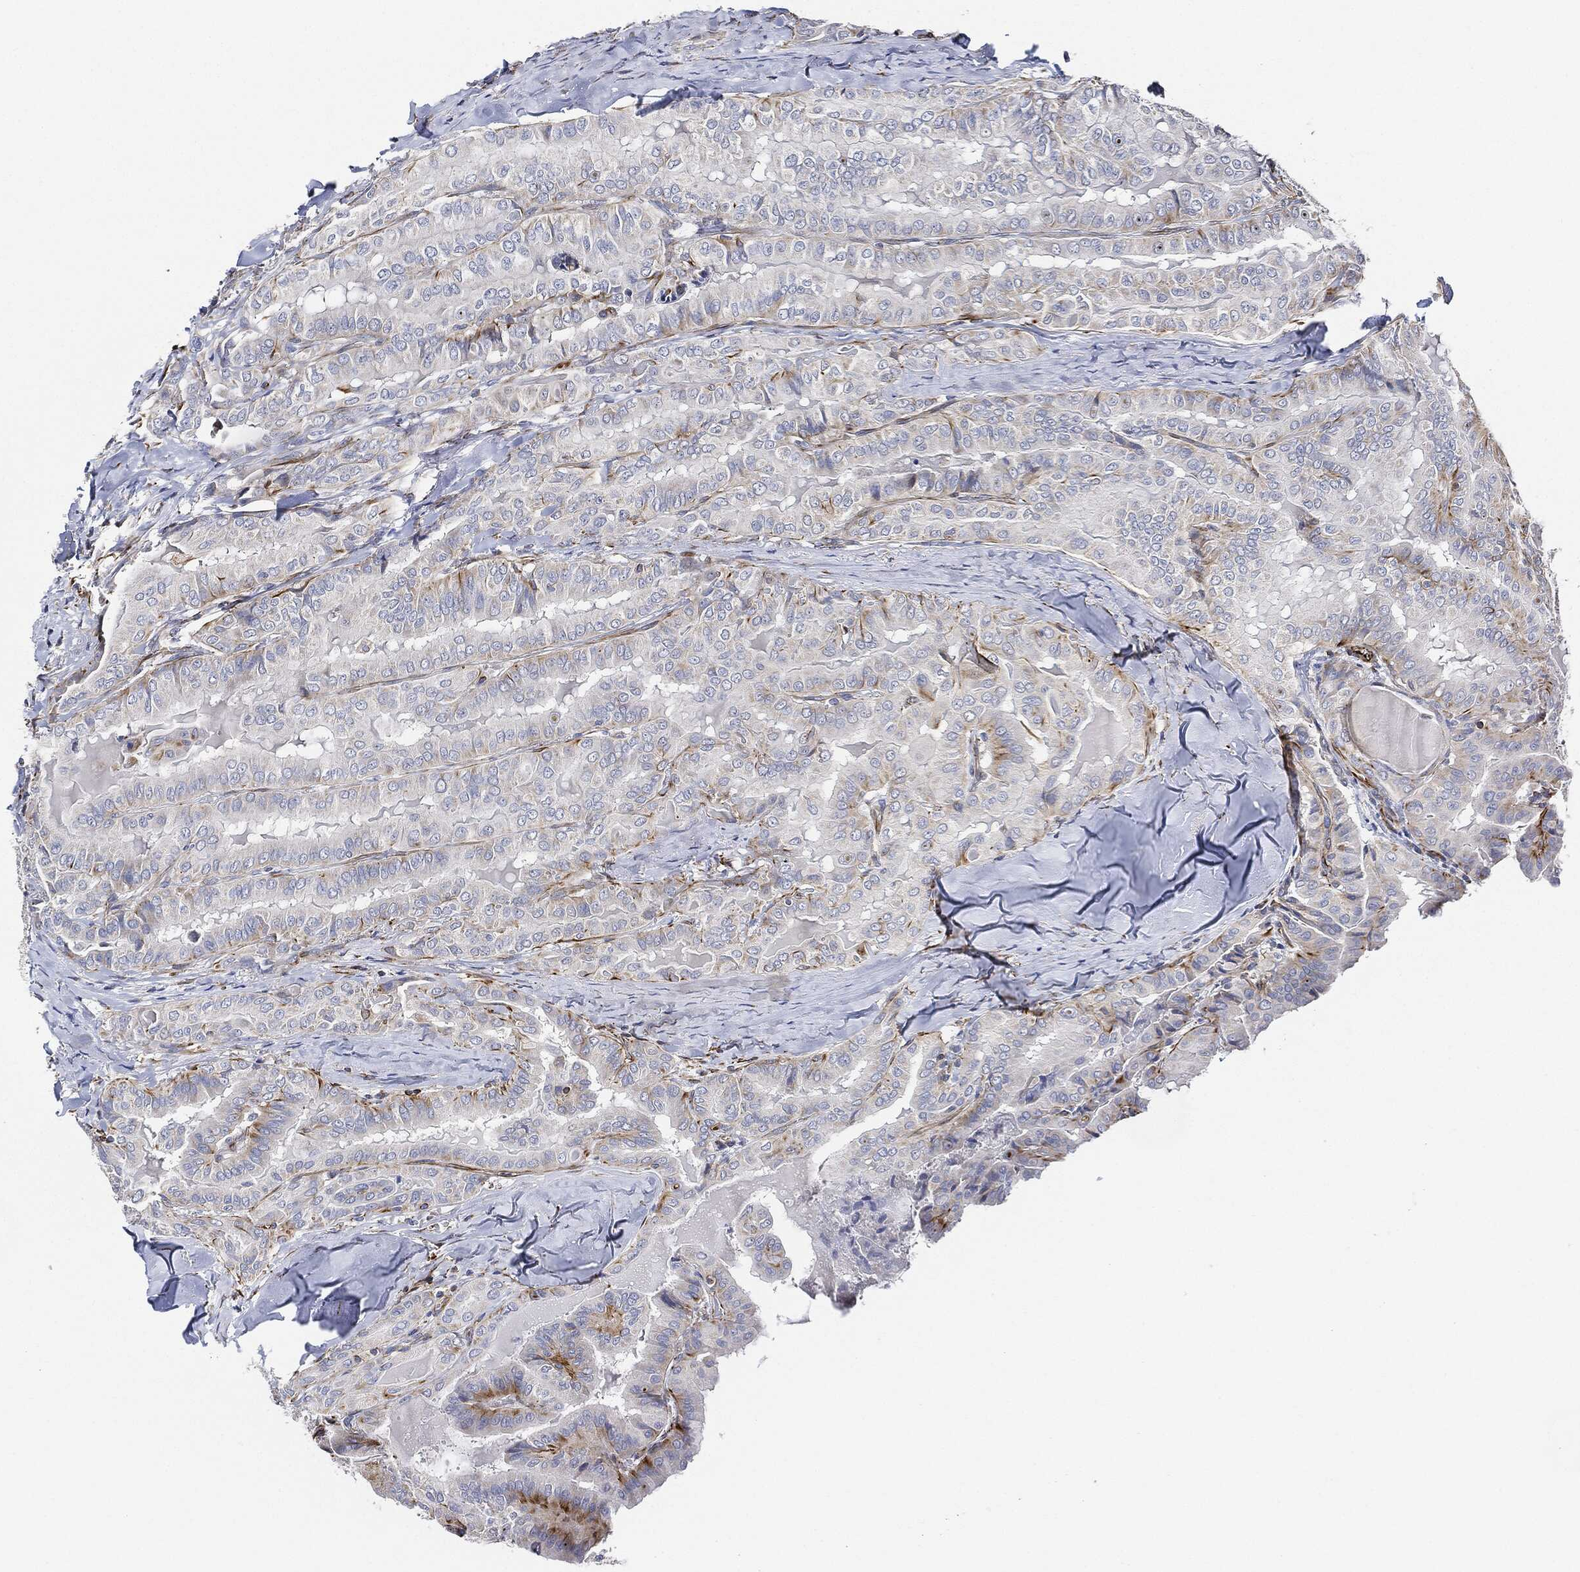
{"staining": {"intensity": "moderate", "quantity": "<25%", "location": "cytoplasmic/membranous"}, "tissue": "thyroid cancer", "cell_type": "Tumor cells", "image_type": "cancer", "snomed": [{"axis": "morphology", "description": "Papillary adenocarcinoma, NOS"}, {"axis": "topography", "description": "Thyroid gland"}], "caption": "Immunohistochemical staining of human thyroid cancer (papillary adenocarcinoma) exhibits low levels of moderate cytoplasmic/membranous protein expression in about <25% of tumor cells.", "gene": "THSD1", "patient": {"sex": "female", "age": 68}}